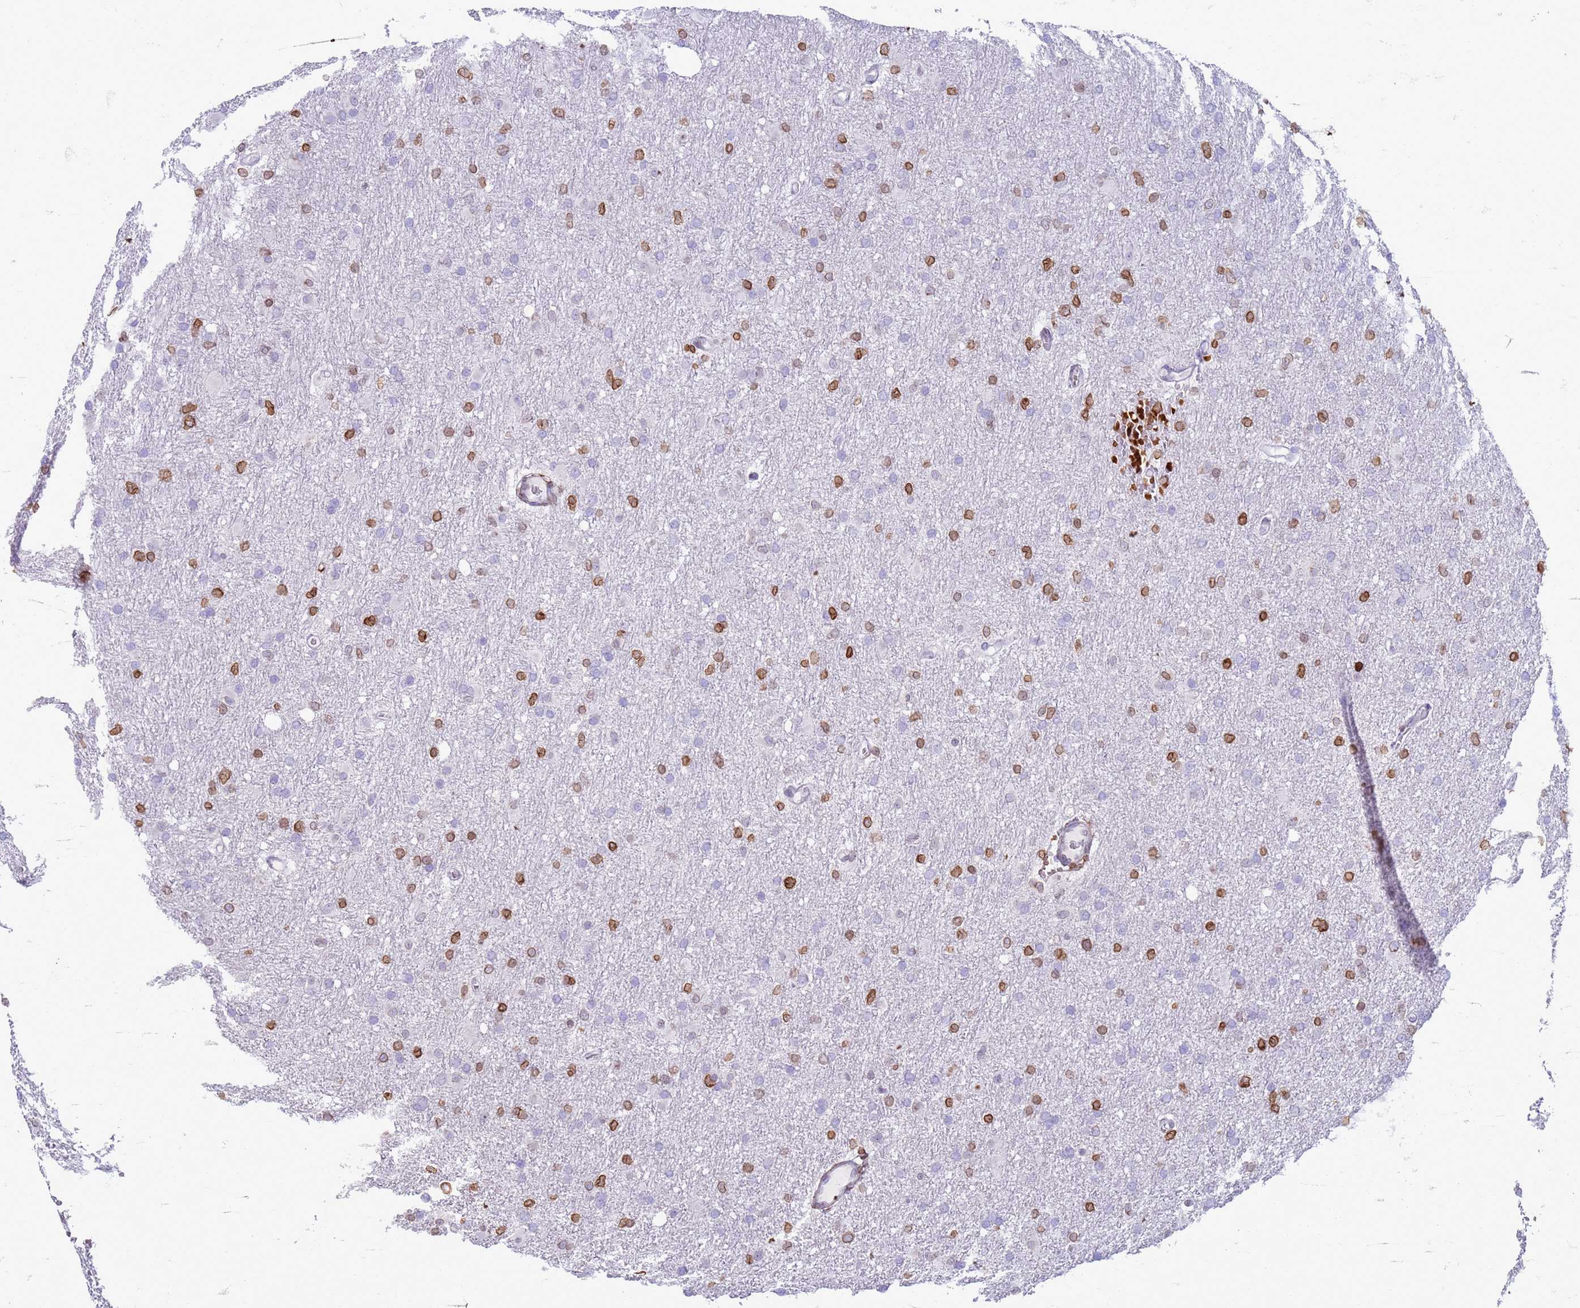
{"staining": {"intensity": "moderate", "quantity": "25%-75%", "location": "cytoplasmic/membranous,nuclear"}, "tissue": "glioma", "cell_type": "Tumor cells", "image_type": "cancer", "snomed": [{"axis": "morphology", "description": "Glioma, malignant, High grade"}, {"axis": "topography", "description": "Cerebral cortex"}], "caption": "Moderate cytoplasmic/membranous and nuclear positivity is present in approximately 25%-75% of tumor cells in high-grade glioma (malignant).", "gene": "METTL25B", "patient": {"sex": "female", "age": 36}}